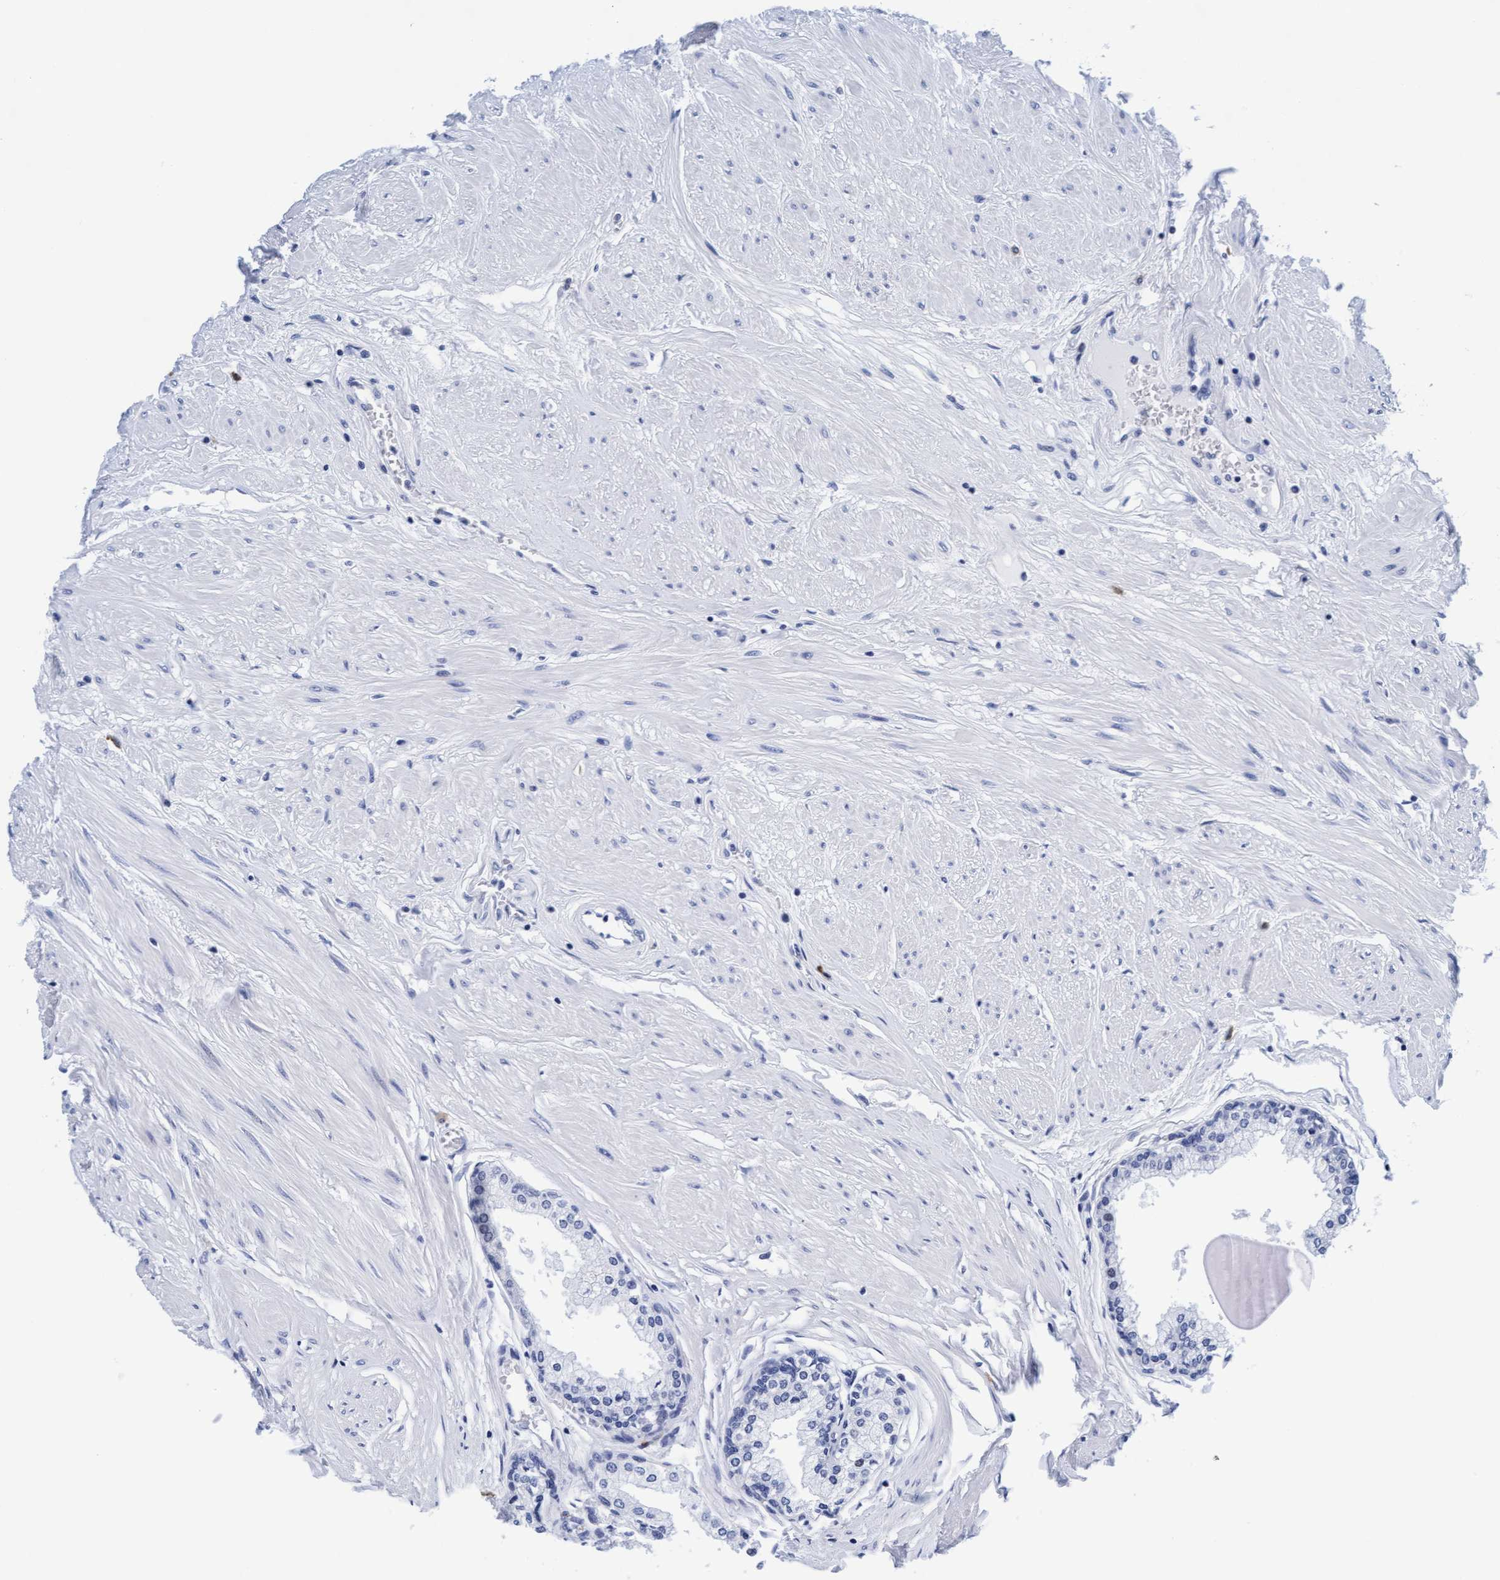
{"staining": {"intensity": "negative", "quantity": "none", "location": "none"}, "tissue": "seminal vesicle", "cell_type": "Glandular cells", "image_type": "normal", "snomed": [{"axis": "morphology", "description": "Normal tissue, NOS"}, {"axis": "topography", "description": "Prostate"}, {"axis": "topography", "description": "Seminal veicle"}], "caption": "High magnification brightfield microscopy of normal seminal vesicle stained with DAB (3,3'-diaminobenzidine) (brown) and counterstained with hematoxylin (blue): glandular cells show no significant staining.", "gene": "ARSG", "patient": {"sex": "male", "age": 60}}